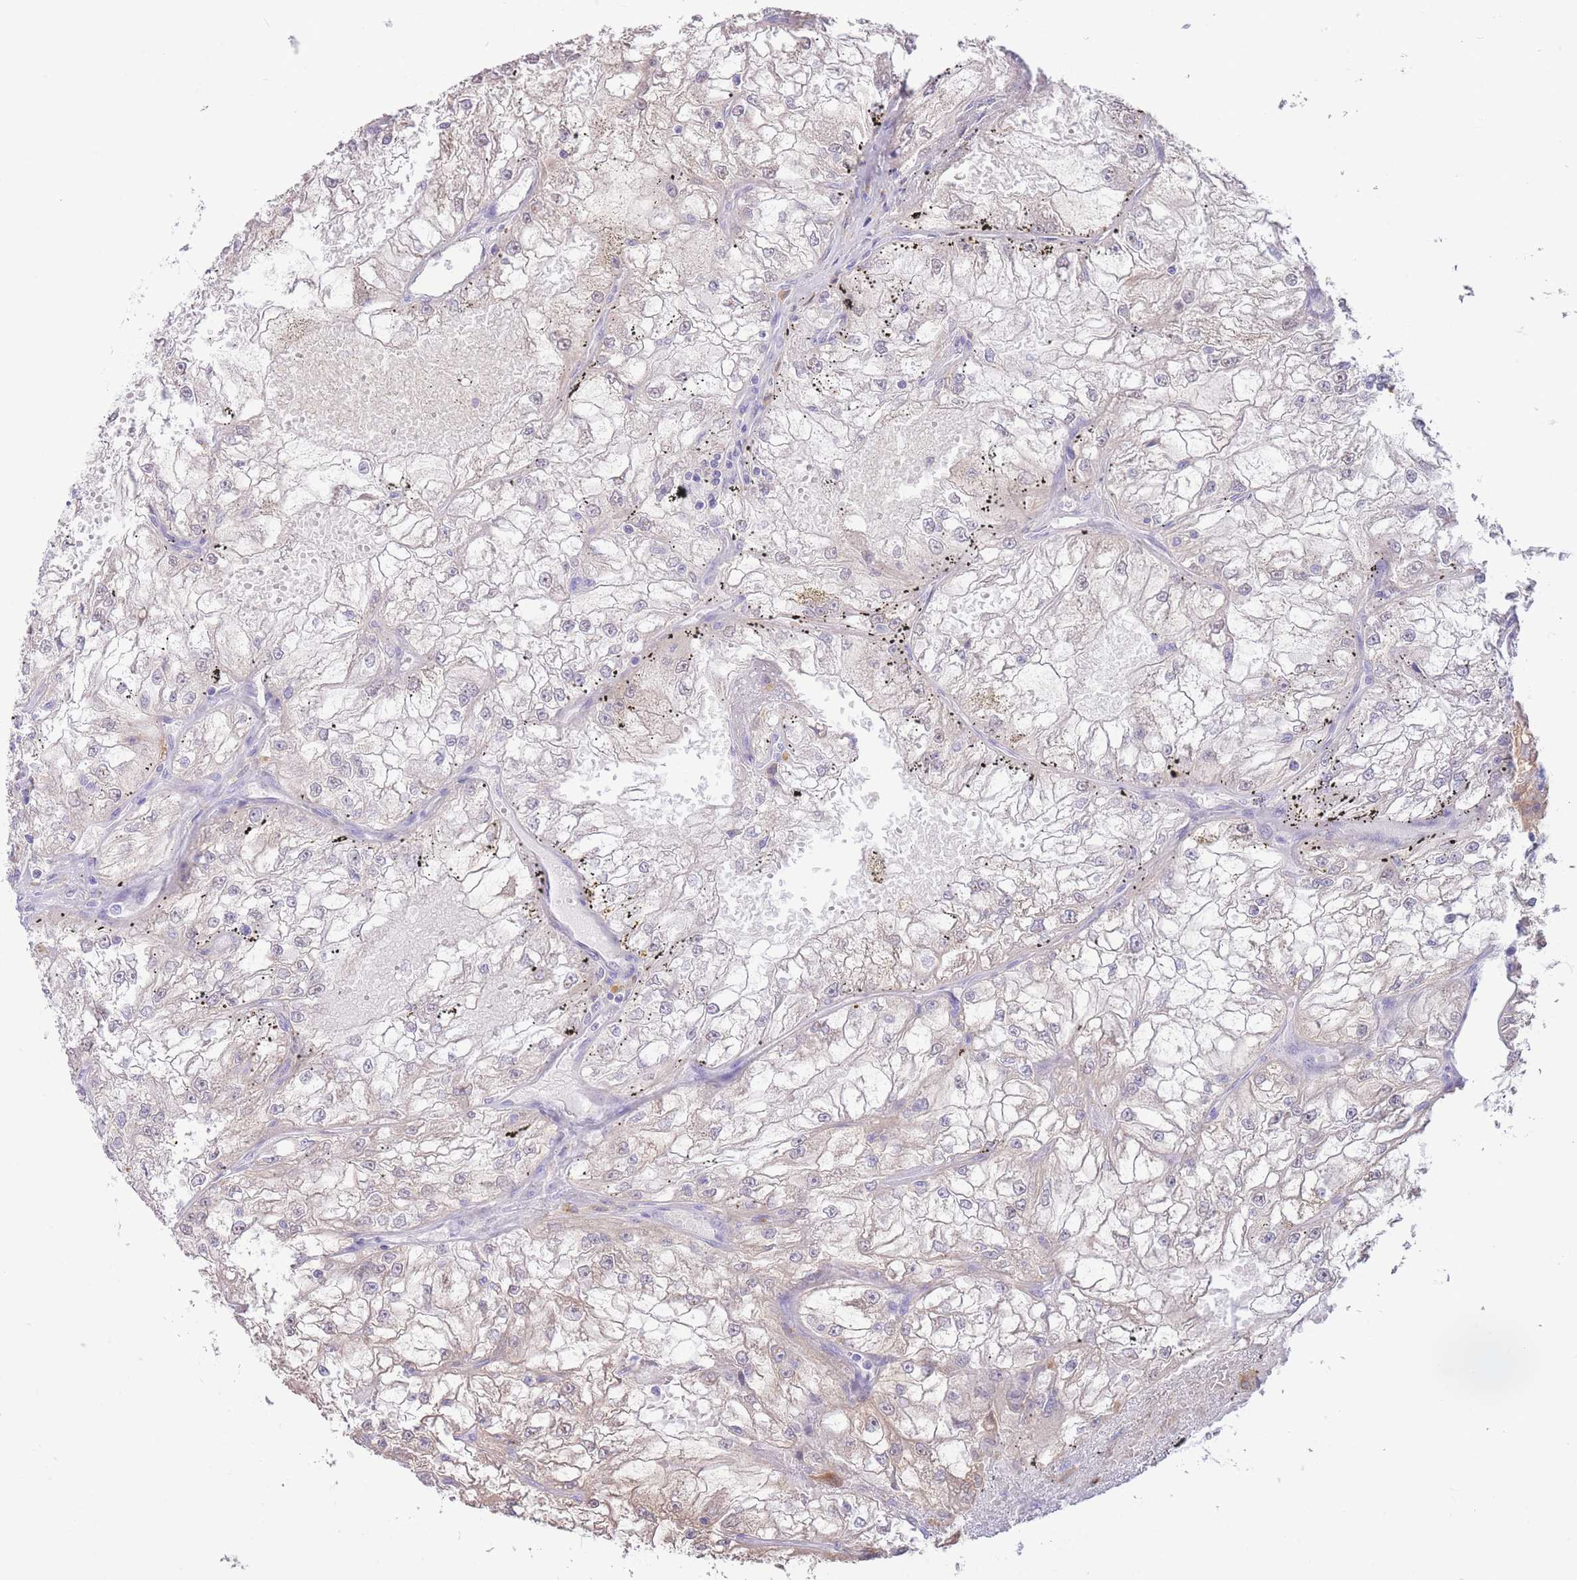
{"staining": {"intensity": "weak", "quantity": "25%-75%", "location": "cytoplasmic/membranous"}, "tissue": "renal cancer", "cell_type": "Tumor cells", "image_type": "cancer", "snomed": [{"axis": "morphology", "description": "Adenocarcinoma, NOS"}, {"axis": "topography", "description": "Kidney"}], "caption": "Renal cancer stained with immunohistochemistry (IHC) exhibits weak cytoplasmic/membranous staining in approximately 25%-75% of tumor cells.", "gene": "FAH", "patient": {"sex": "female", "age": 72}}